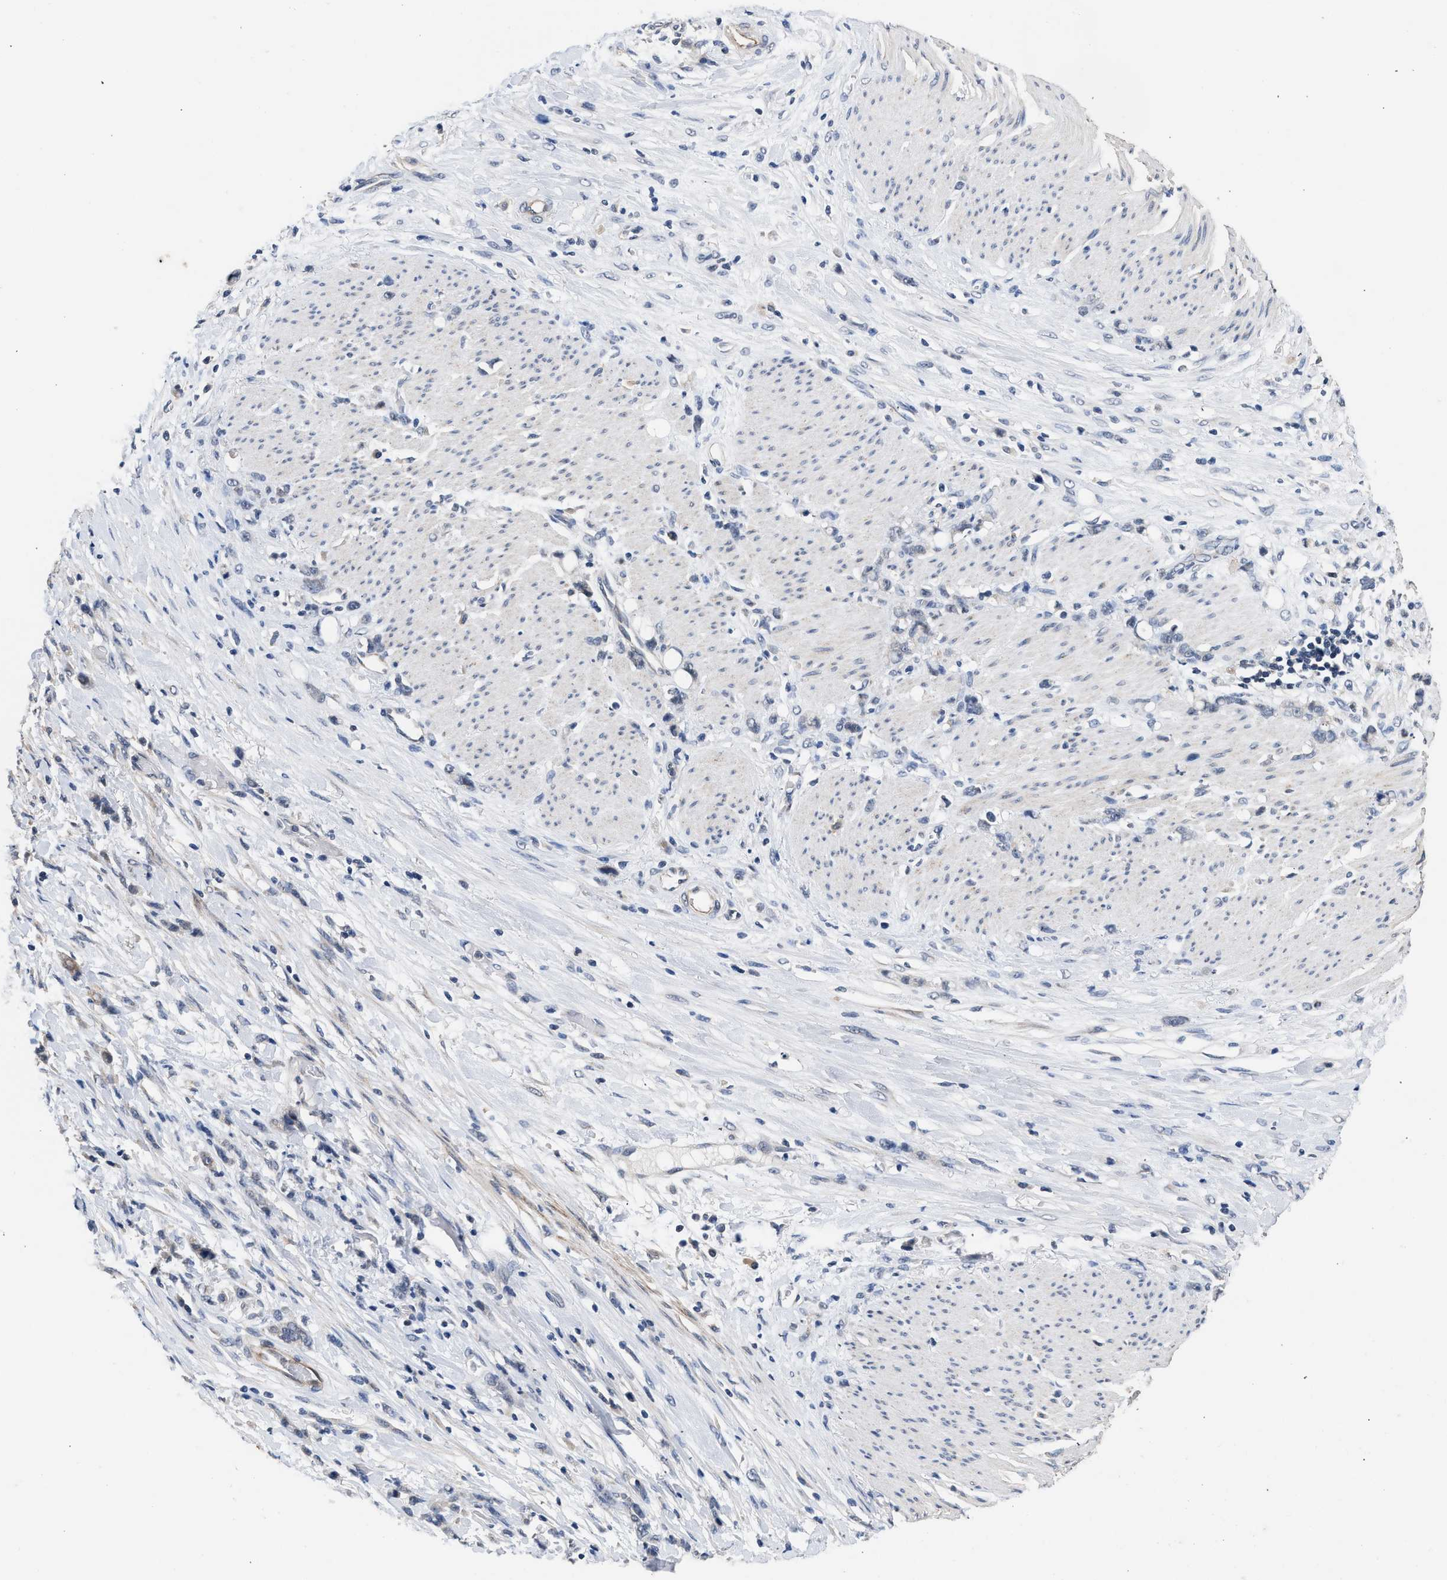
{"staining": {"intensity": "negative", "quantity": "none", "location": "none"}, "tissue": "stomach cancer", "cell_type": "Tumor cells", "image_type": "cancer", "snomed": [{"axis": "morphology", "description": "Adenocarcinoma, NOS"}, {"axis": "topography", "description": "Stomach, lower"}], "caption": "Stomach cancer (adenocarcinoma) stained for a protein using immunohistochemistry (IHC) demonstrates no staining tumor cells.", "gene": "CSF3R", "patient": {"sex": "male", "age": 88}}